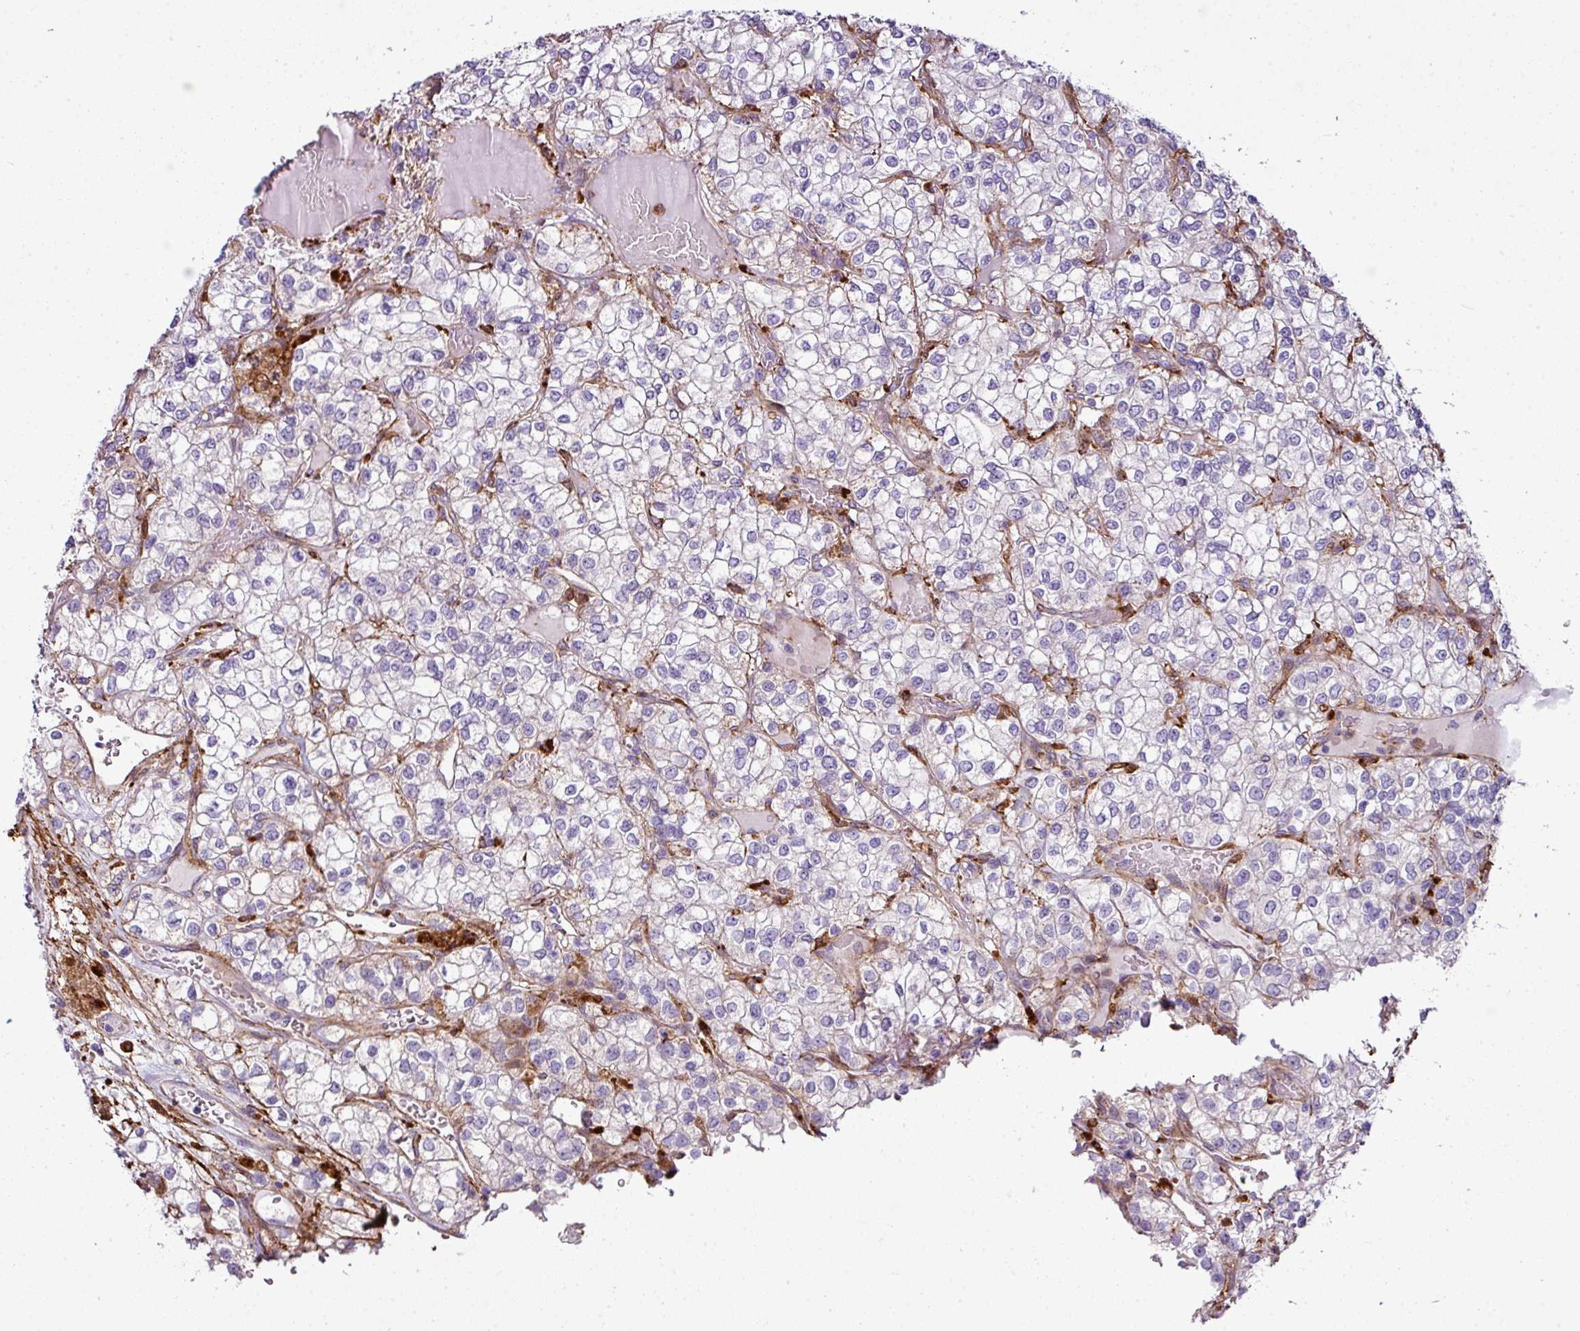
{"staining": {"intensity": "negative", "quantity": "none", "location": "none"}, "tissue": "renal cancer", "cell_type": "Tumor cells", "image_type": "cancer", "snomed": [{"axis": "morphology", "description": "Adenocarcinoma, NOS"}, {"axis": "topography", "description": "Kidney"}], "caption": "Immunohistochemistry of renal cancer shows no positivity in tumor cells.", "gene": "COL8A1", "patient": {"sex": "male", "age": 80}}